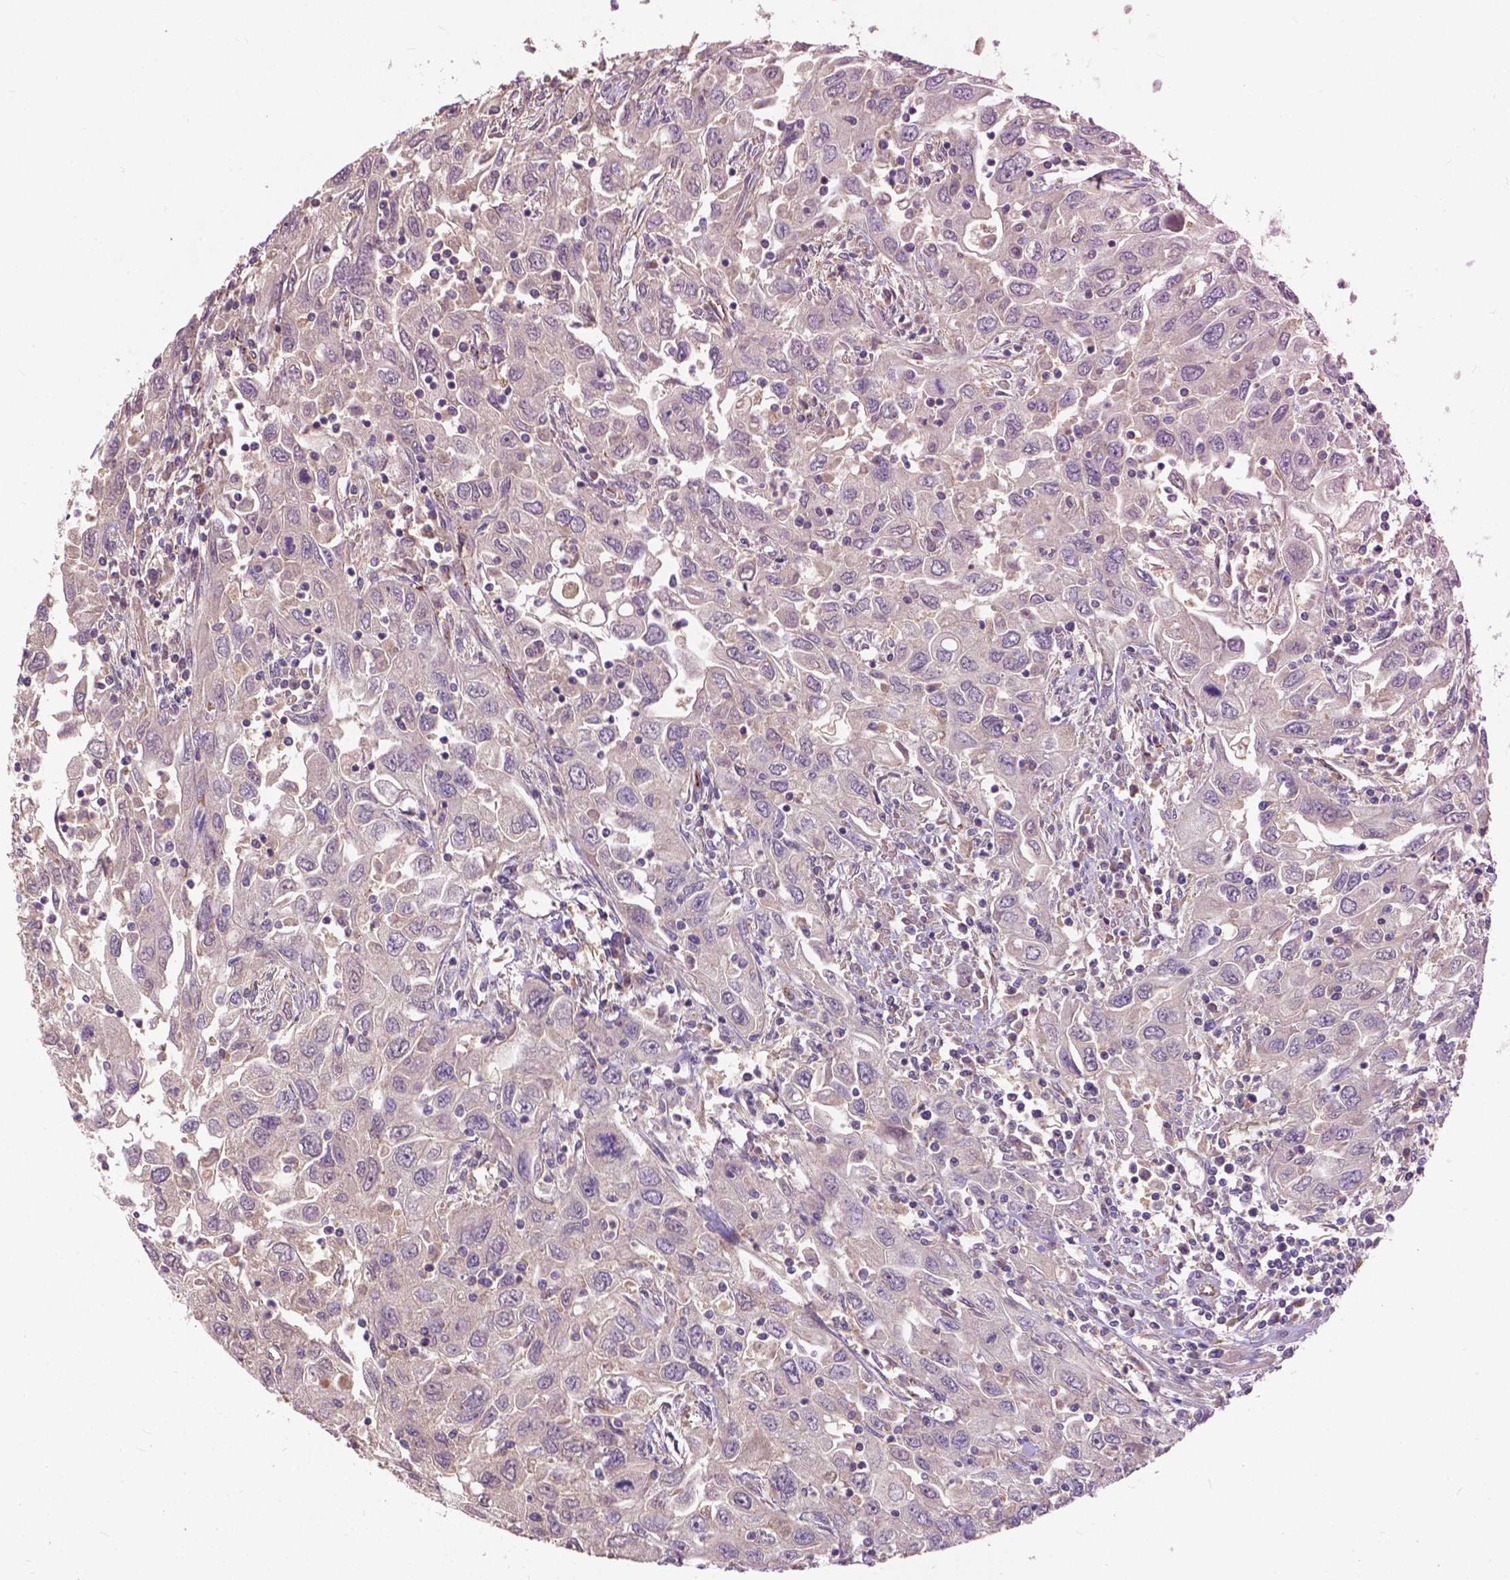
{"staining": {"intensity": "negative", "quantity": "none", "location": "none"}, "tissue": "urothelial cancer", "cell_type": "Tumor cells", "image_type": "cancer", "snomed": [{"axis": "morphology", "description": "Urothelial carcinoma, High grade"}, {"axis": "topography", "description": "Urinary bladder"}], "caption": "Protein analysis of urothelial carcinoma (high-grade) exhibits no significant positivity in tumor cells. (DAB immunohistochemistry (IHC) visualized using brightfield microscopy, high magnification).", "gene": "ZNF337", "patient": {"sex": "male", "age": 76}}